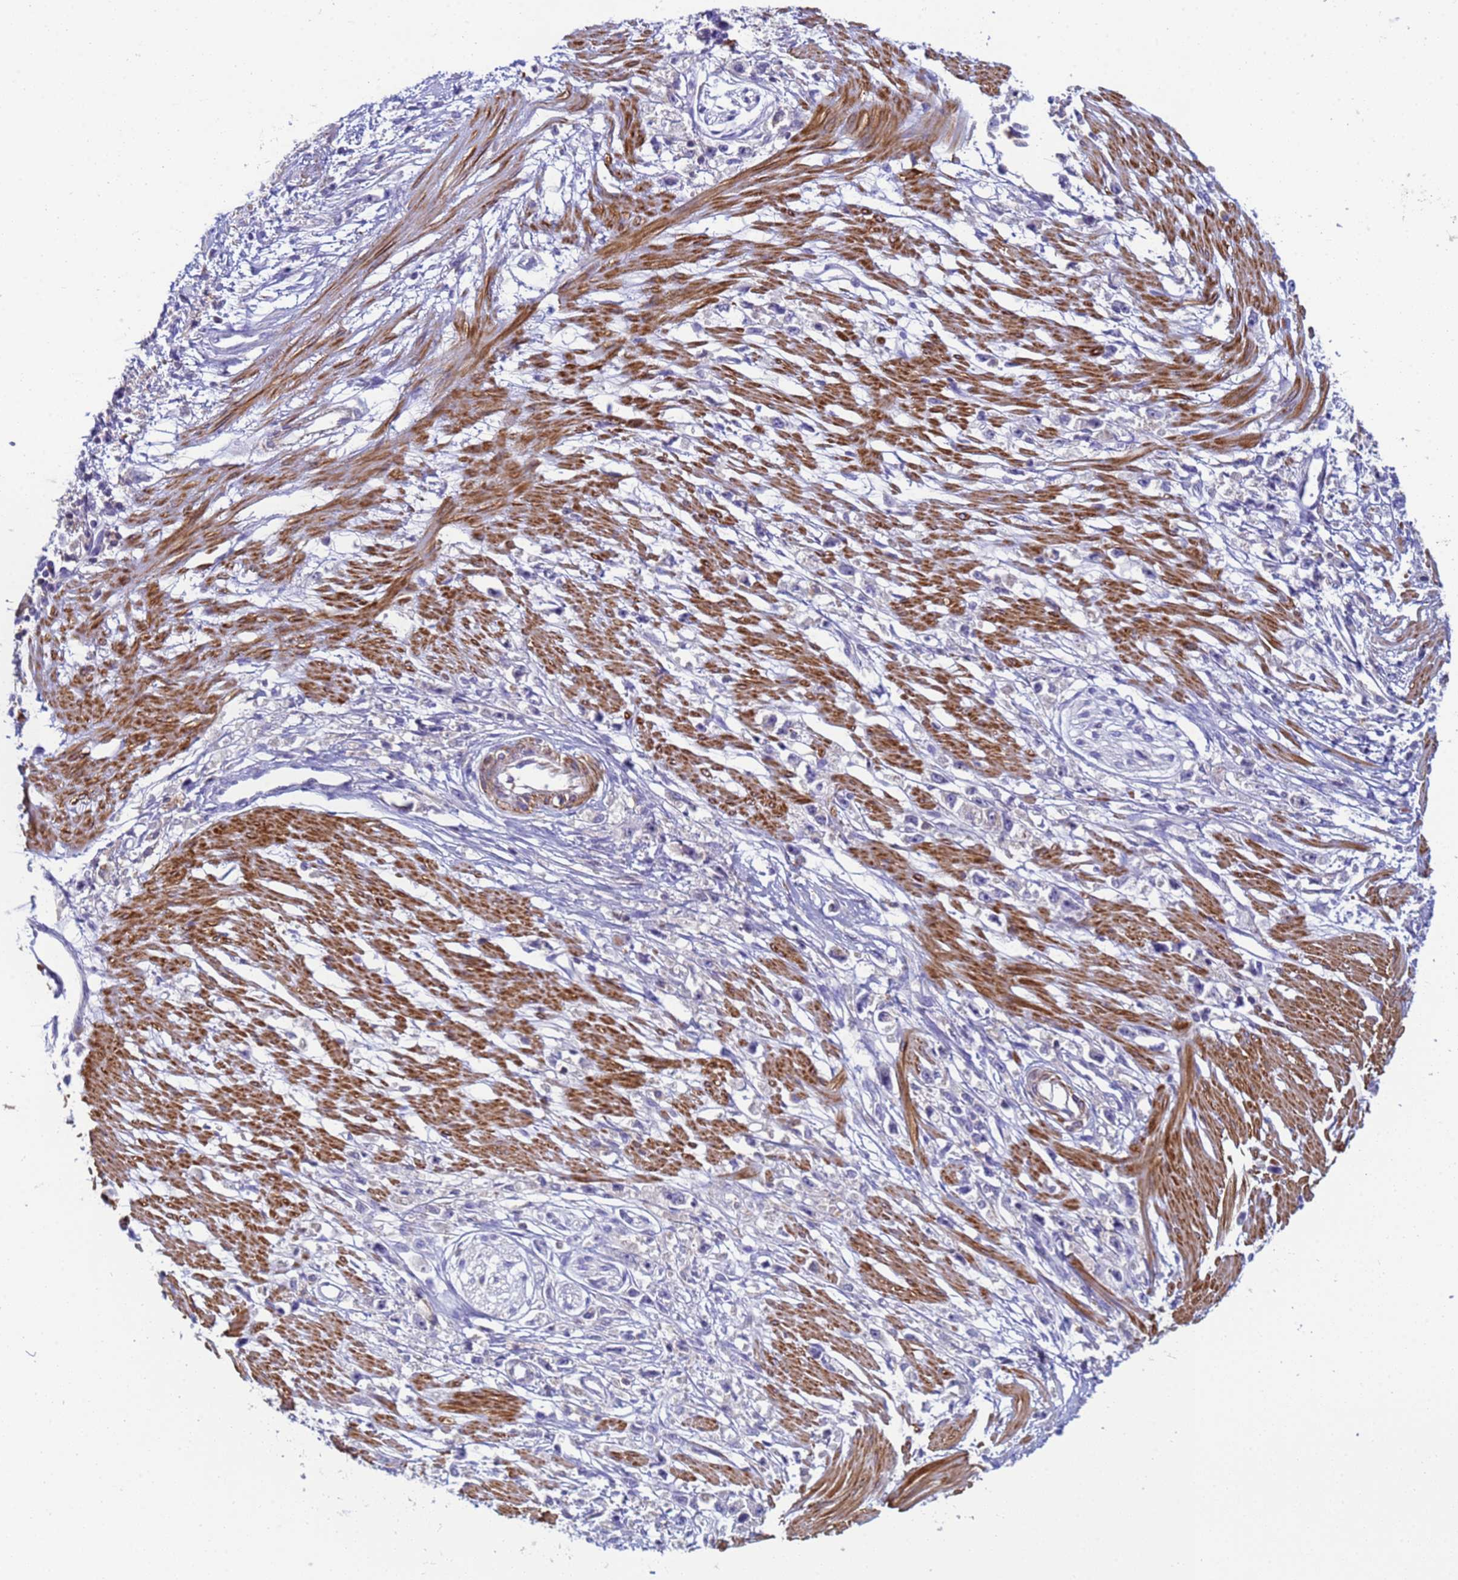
{"staining": {"intensity": "negative", "quantity": "none", "location": "none"}, "tissue": "stomach cancer", "cell_type": "Tumor cells", "image_type": "cancer", "snomed": [{"axis": "morphology", "description": "Adenocarcinoma, NOS"}, {"axis": "topography", "description": "Stomach"}], "caption": "DAB immunohistochemical staining of stomach cancer demonstrates no significant positivity in tumor cells. (DAB (3,3'-diaminobenzidine) immunohistochemistry (IHC) with hematoxylin counter stain).", "gene": "KLHL13", "patient": {"sex": "female", "age": 59}}